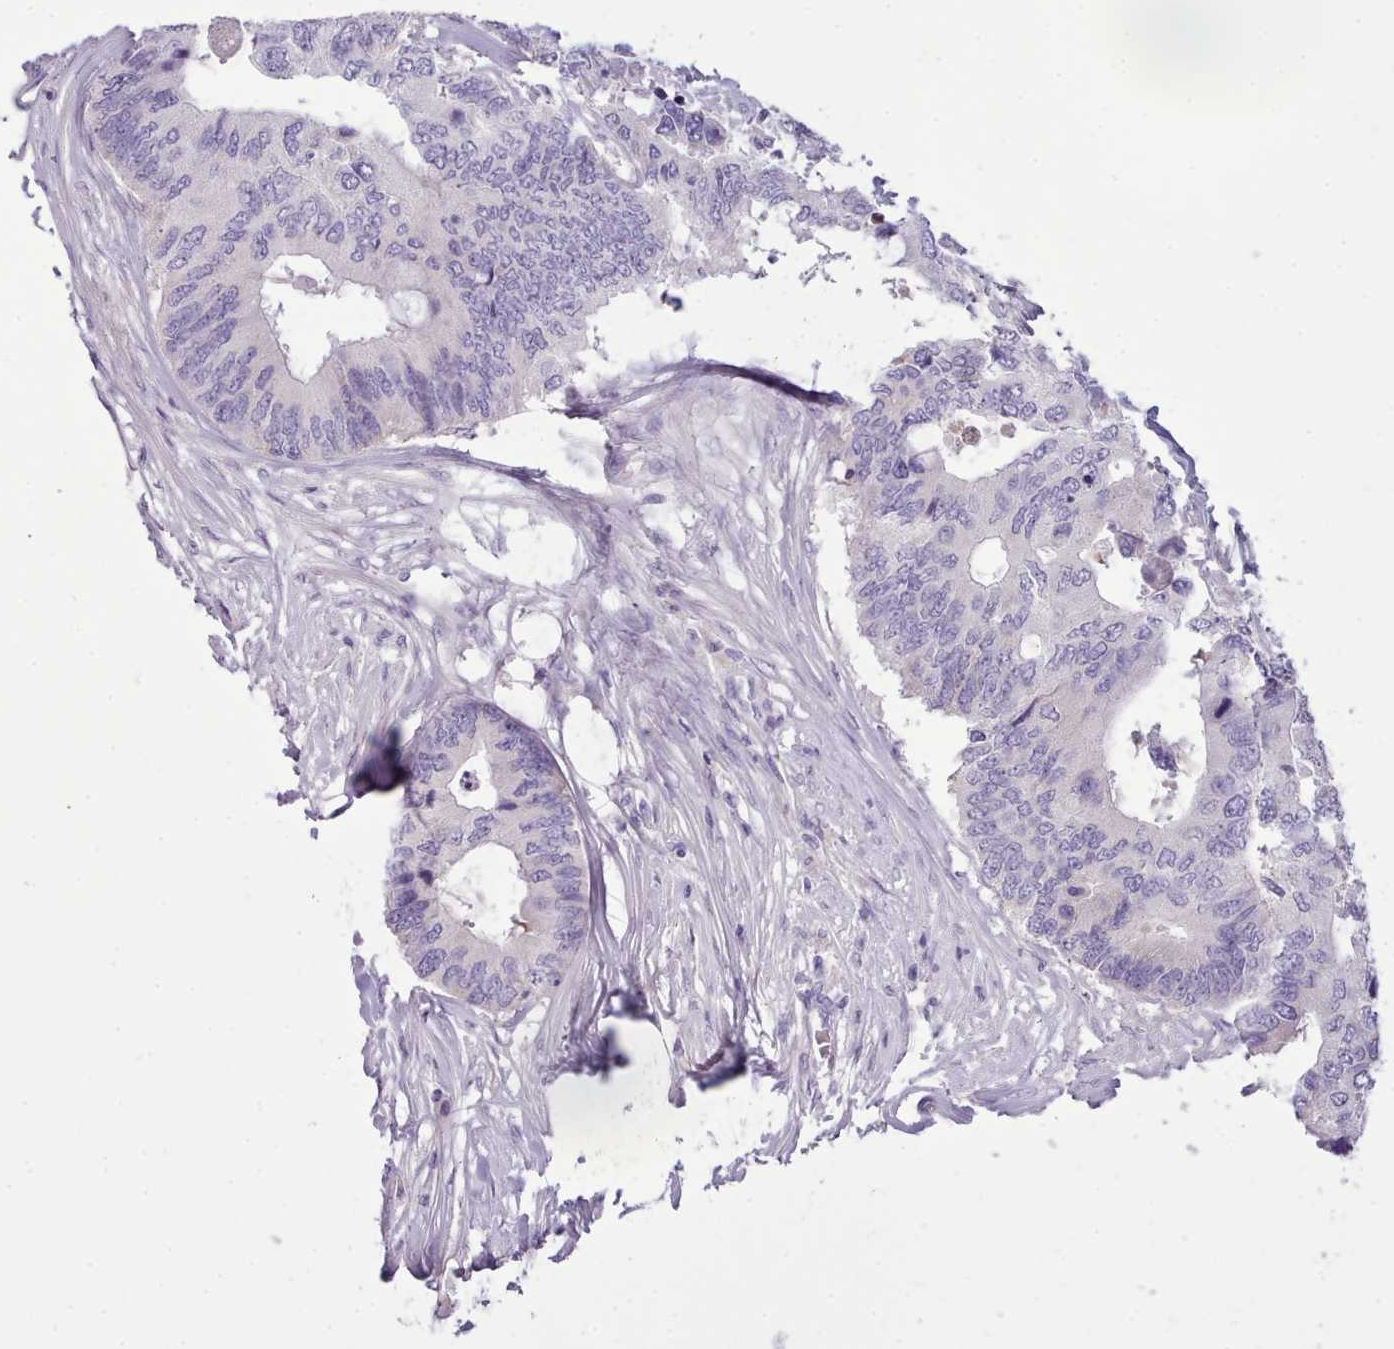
{"staining": {"intensity": "negative", "quantity": "none", "location": "none"}, "tissue": "colorectal cancer", "cell_type": "Tumor cells", "image_type": "cancer", "snomed": [{"axis": "morphology", "description": "Adenocarcinoma, NOS"}, {"axis": "topography", "description": "Colon"}], "caption": "This is an immunohistochemistry (IHC) histopathology image of human colorectal cancer (adenocarcinoma). There is no staining in tumor cells.", "gene": "CYP2A13", "patient": {"sex": "male", "age": 71}}